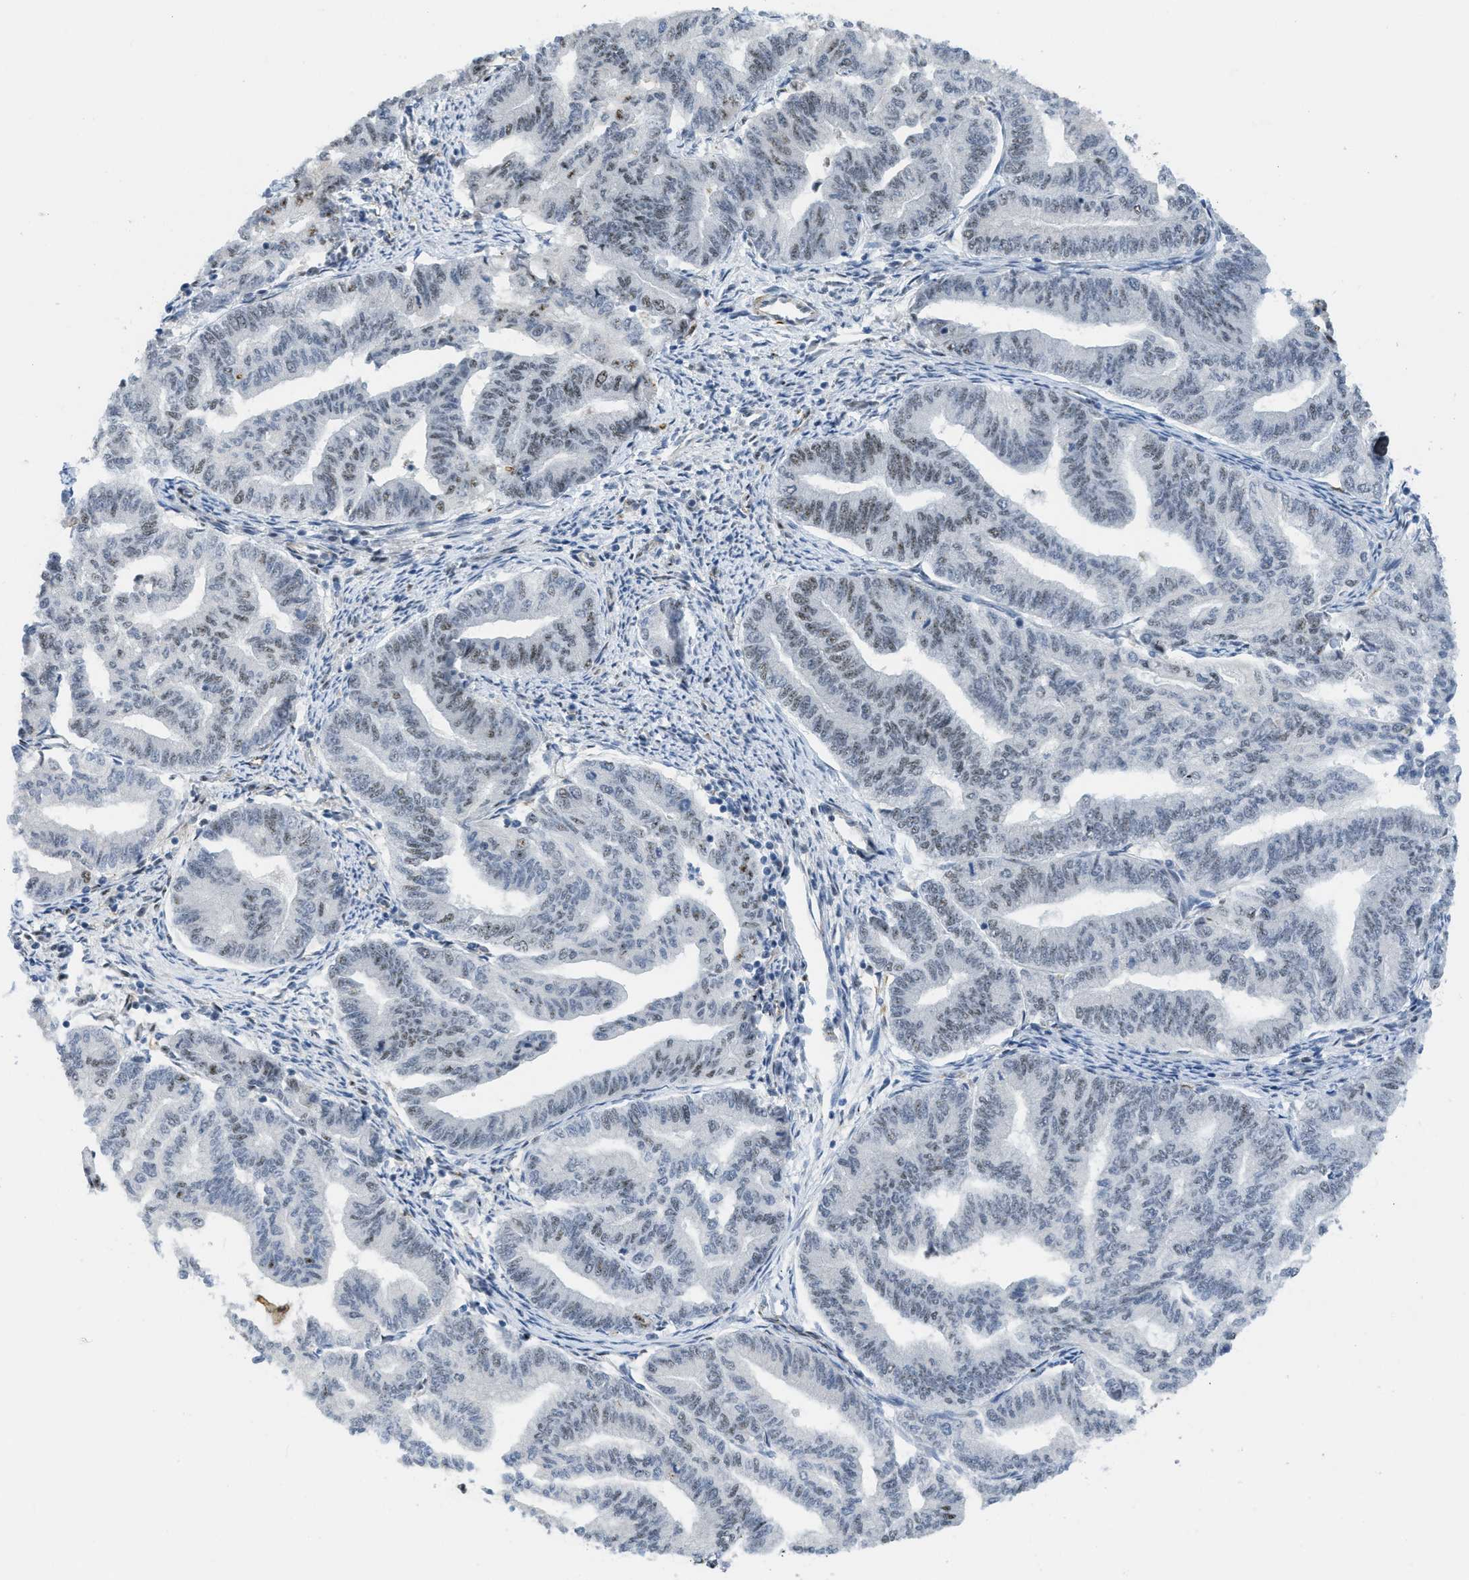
{"staining": {"intensity": "weak", "quantity": "<25%", "location": "nuclear"}, "tissue": "endometrial cancer", "cell_type": "Tumor cells", "image_type": "cancer", "snomed": [{"axis": "morphology", "description": "Adenocarcinoma, NOS"}, {"axis": "topography", "description": "Endometrium"}], "caption": "Adenocarcinoma (endometrial) was stained to show a protein in brown. There is no significant expression in tumor cells.", "gene": "LRRC8B", "patient": {"sex": "female", "age": 79}}